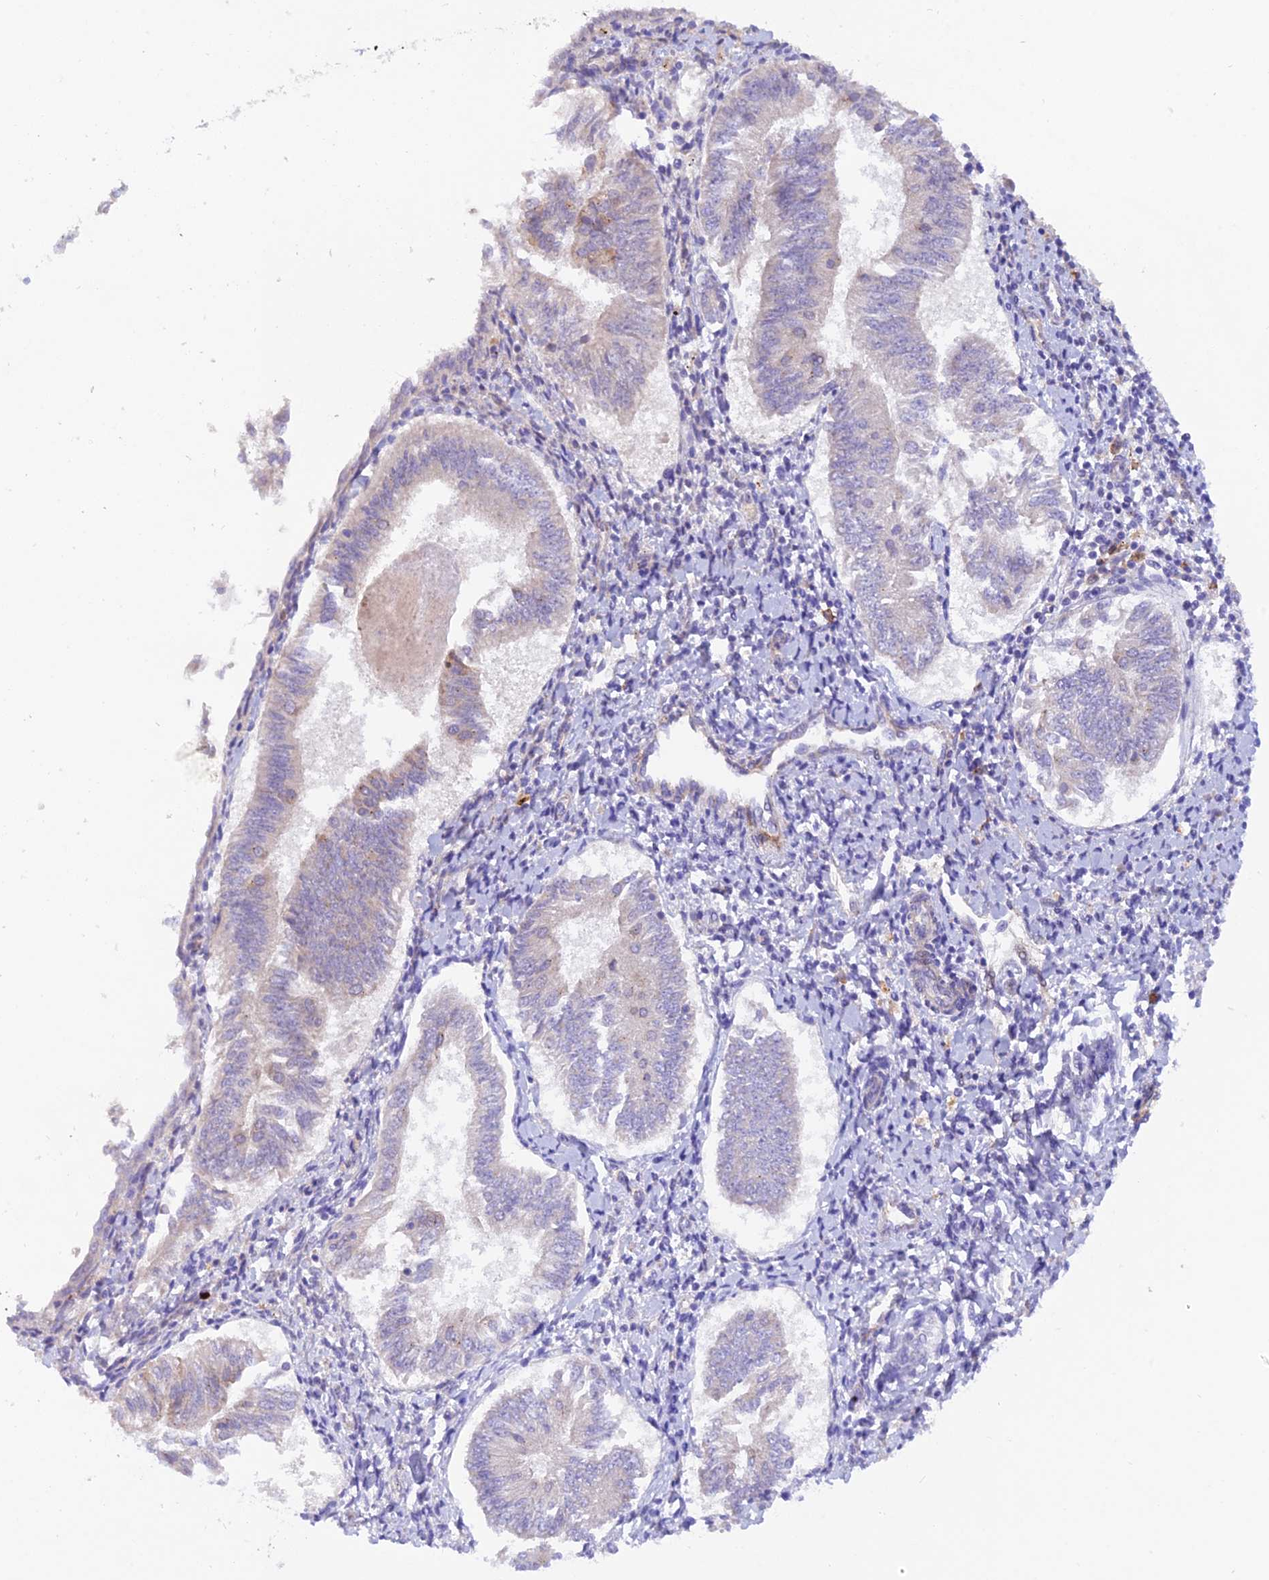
{"staining": {"intensity": "negative", "quantity": "none", "location": "none"}, "tissue": "endometrial cancer", "cell_type": "Tumor cells", "image_type": "cancer", "snomed": [{"axis": "morphology", "description": "Adenocarcinoma, NOS"}, {"axis": "topography", "description": "Endometrium"}], "caption": "There is no significant staining in tumor cells of endometrial cancer (adenocarcinoma).", "gene": "WDFY4", "patient": {"sex": "female", "age": 58}}